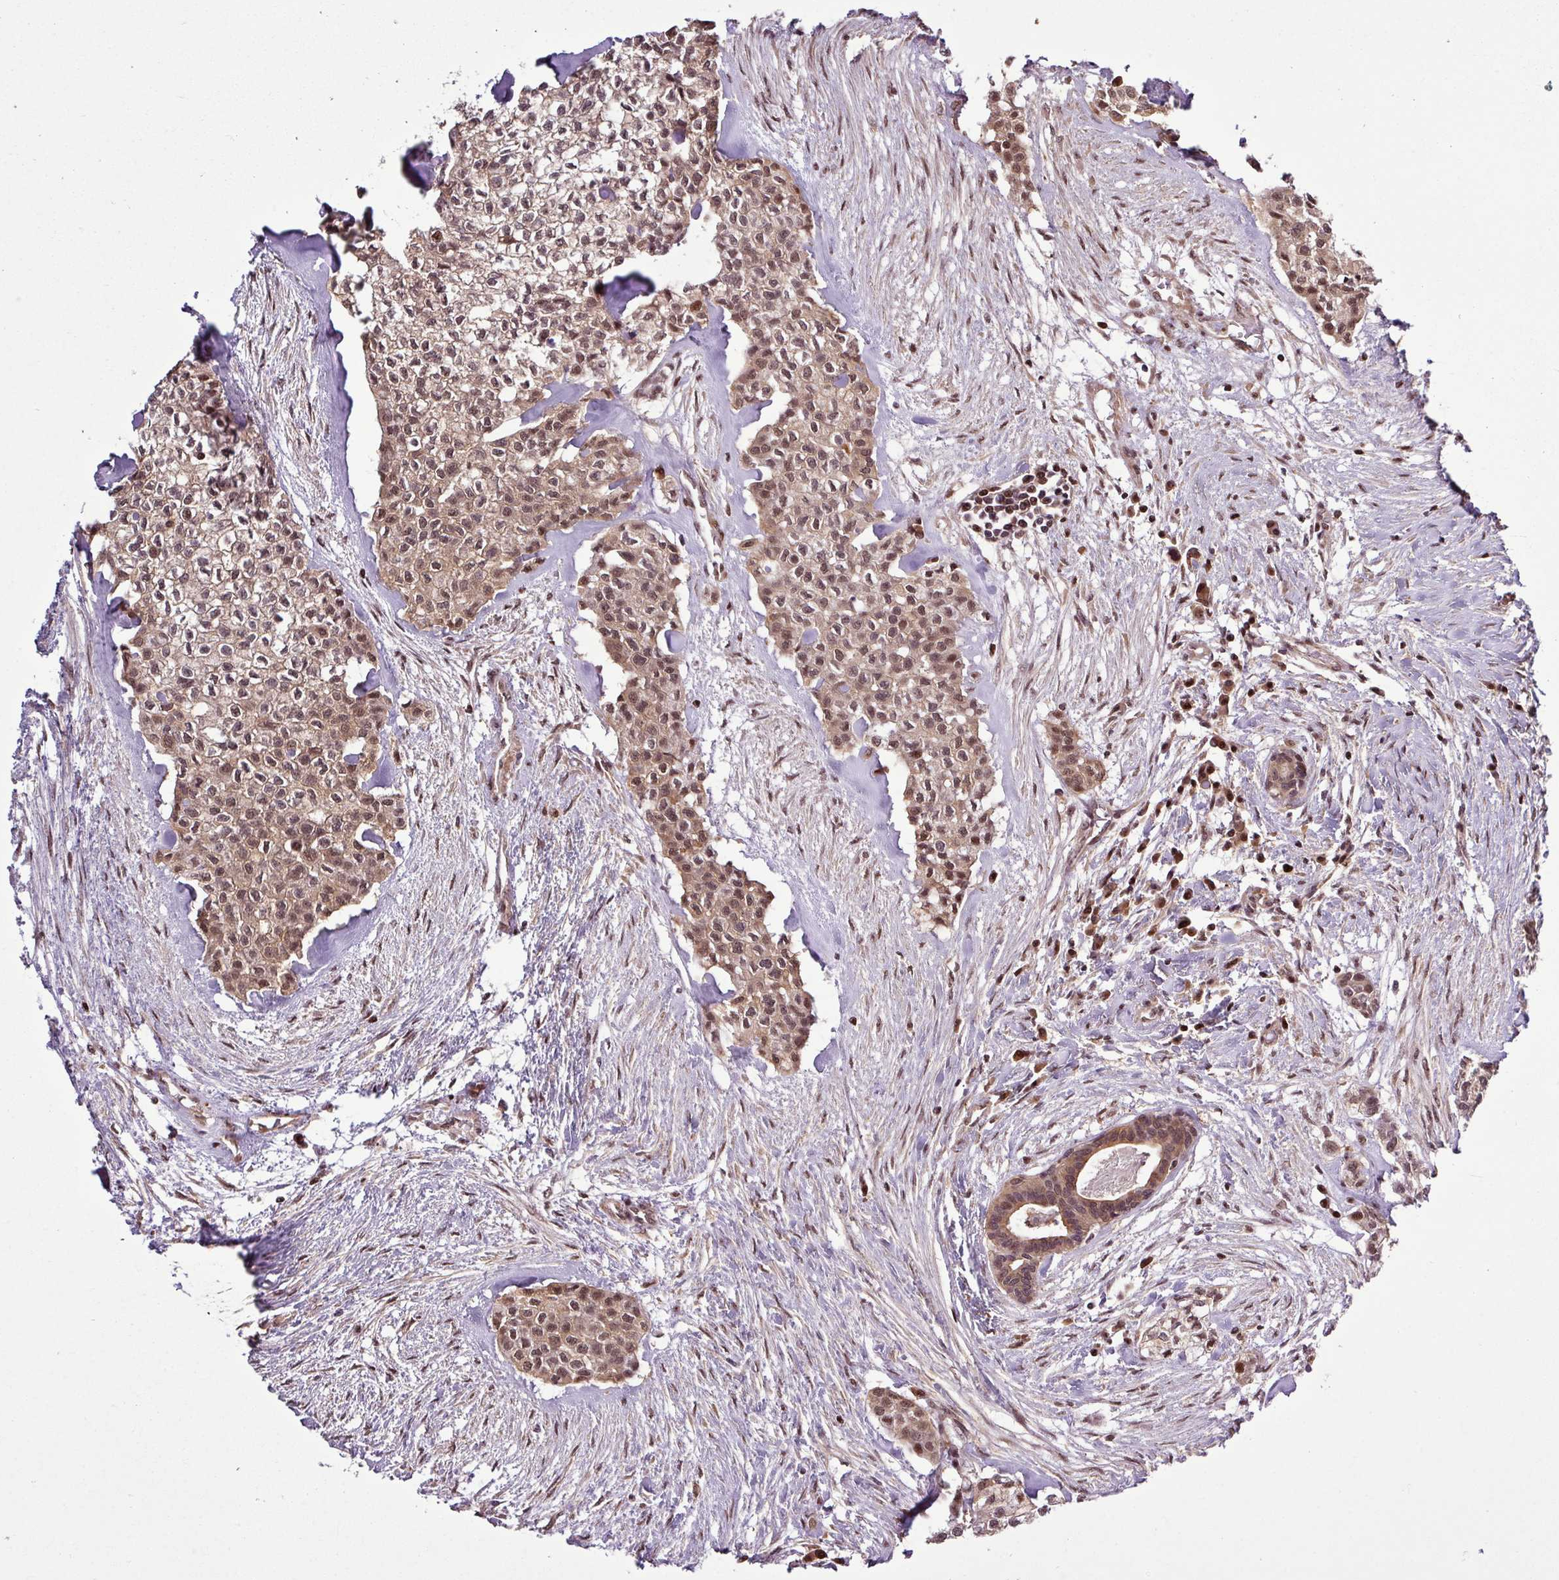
{"staining": {"intensity": "moderate", "quantity": ">75%", "location": "cytoplasmic/membranous,nuclear"}, "tissue": "head and neck cancer", "cell_type": "Tumor cells", "image_type": "cancer", "snomed": [{"axis": "morphology", "description": "Adenocarcinoma, NOS"}, {"axis": "topography", "description": "Head-Neck"}], "caption": "Head and neck cancer tissue displays moderate cytoplasmic/membranous and nuclear positivity in about >75% of tumor cells, visualized by immunohistochemistry.", "gene": "ITPKC", "patient": {"sex": "male", "age": 81}}